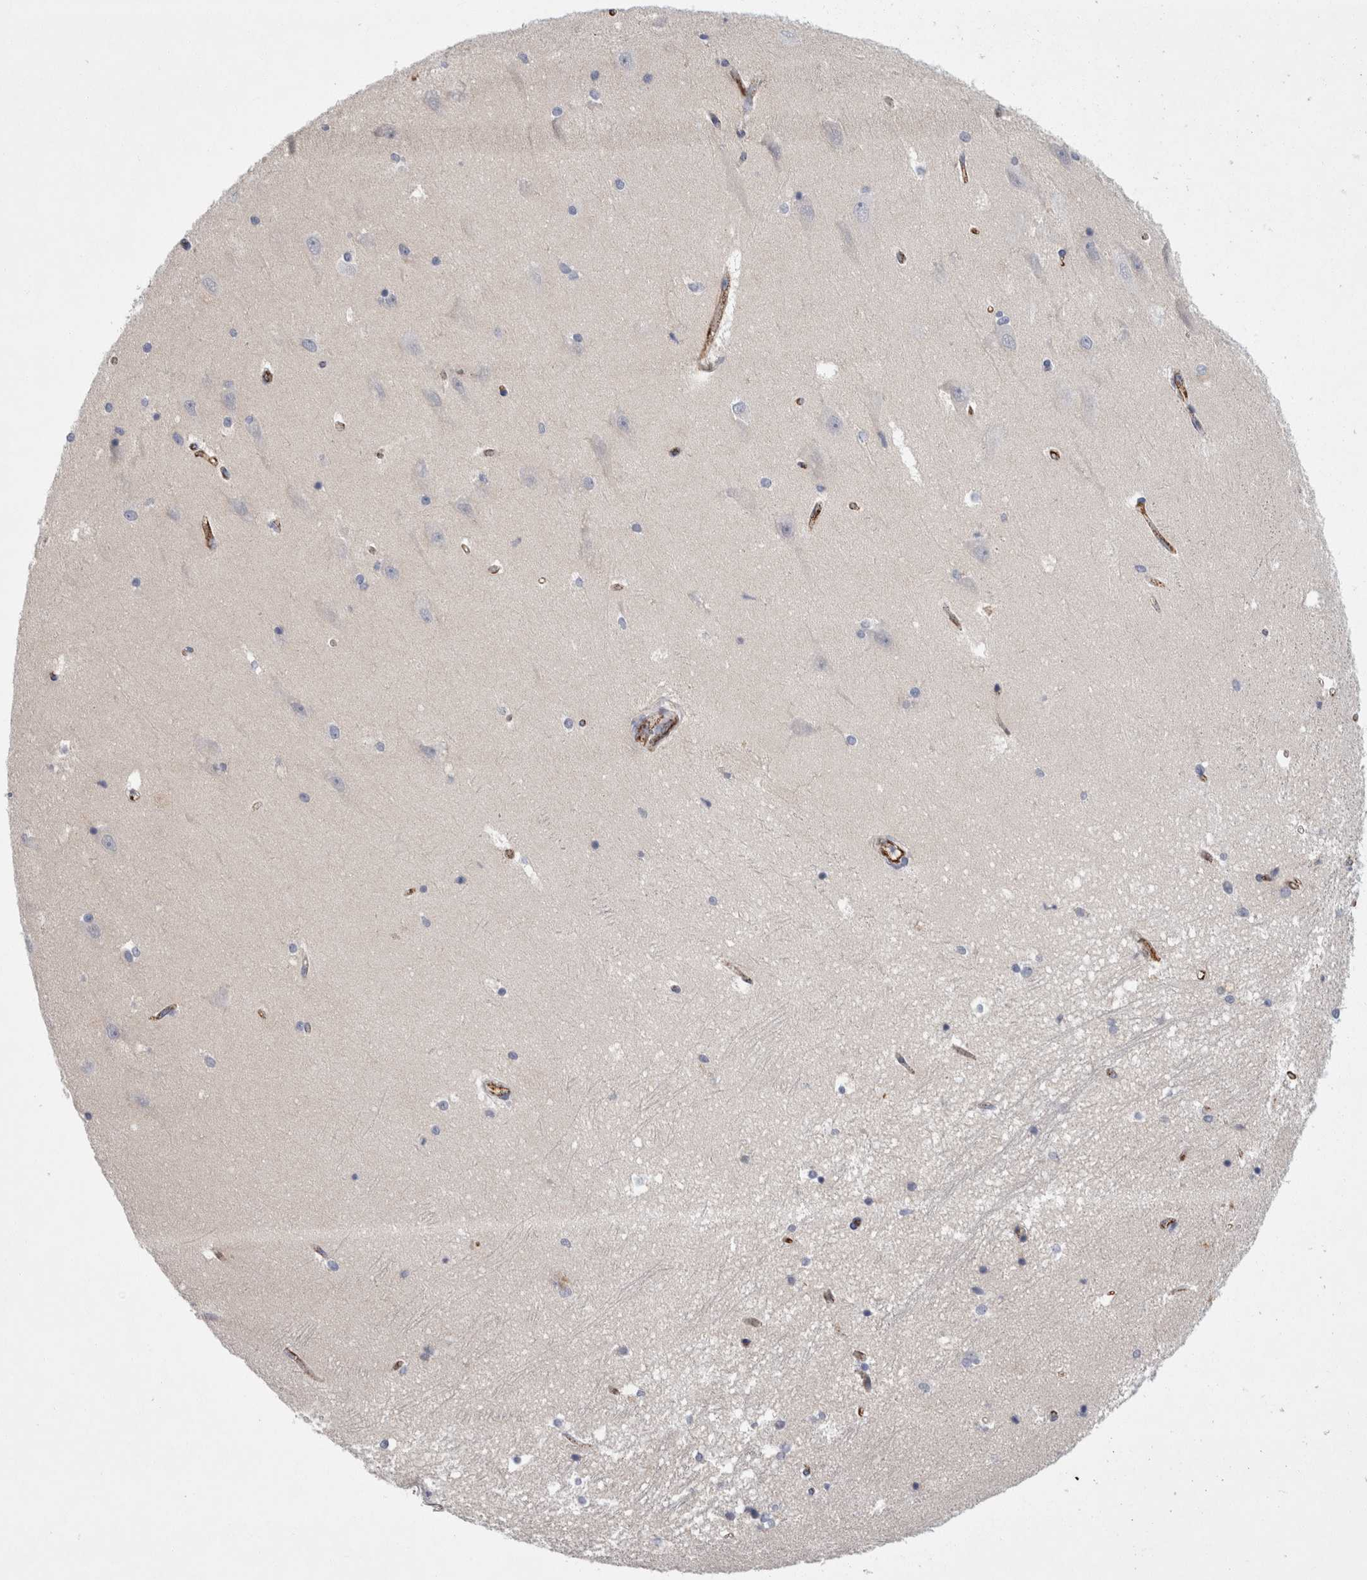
{"staining": {"intensity": "negative", "quantity": "none", "location": "none"}, "tissue": "hippocampus", "cell_type": "Glial cells", "image_type": "normal", "snomed": [{"axis": "morphology", "description": "Normal tissue, NOS"}, {"axis": "topography", "description": "Hippocampus"}], "caption": "DAB immunohistochemical staining of unremarkable human hippocampus demonstrates no significant expression in glial cells.", "gene": "IARS2", "patient": {"sex": "male", "age": 45}}